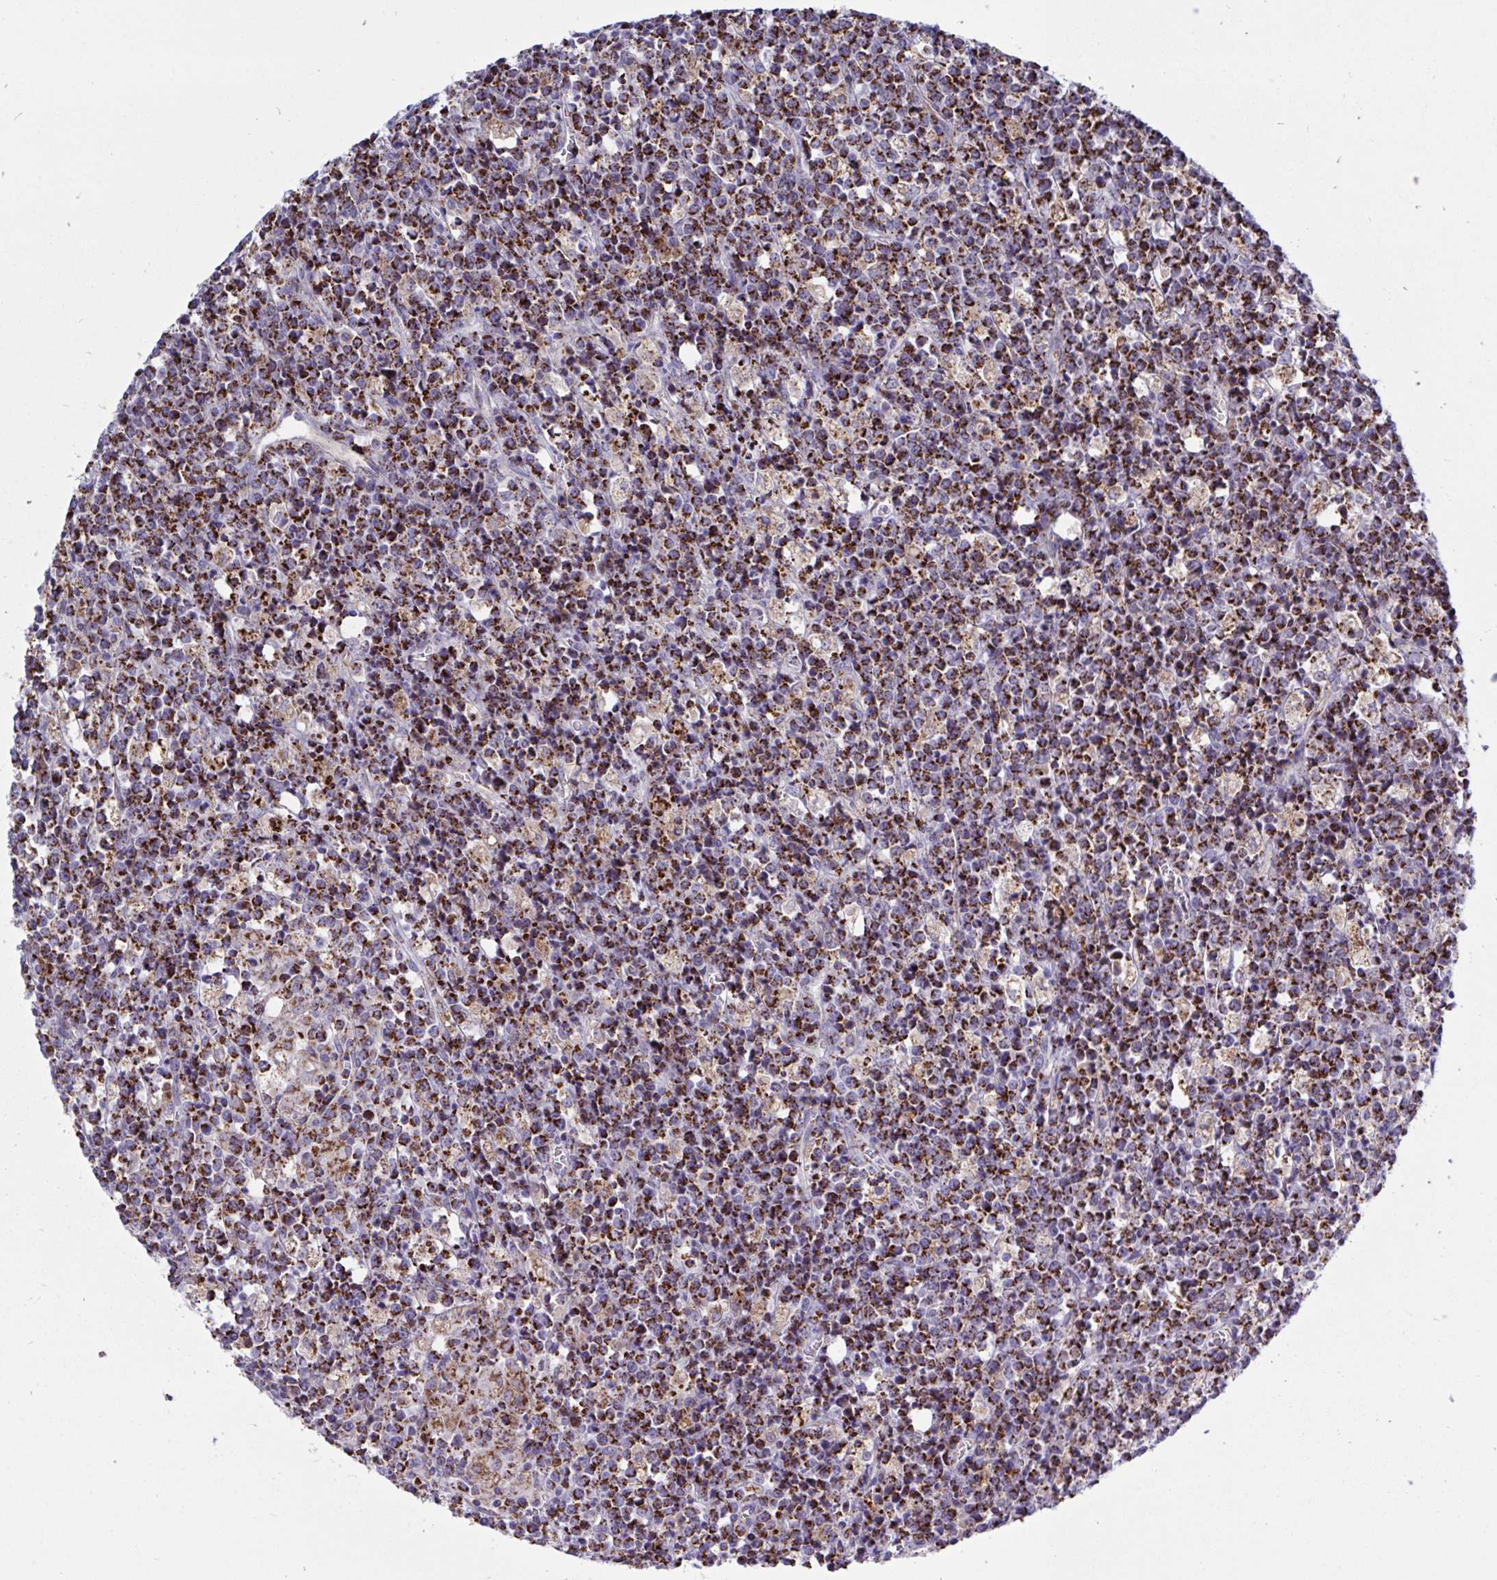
{"staining": {"intensity": "strong", "quantity": ">75%", "location": "cytoplasmic/membranous"}, "tissue": "lymphoma", "cell_type": "Tumor cells", "image_type": "cancer", "snomed": [{"axis": "morphology", "description": "Malignant lymphoma, non-Hodgkin's type, High grade"}, {"axis": "topography", "description": "Ovary"}], "caption": "Protein expression analysis of lymphoma reveals strong cytoplasmic/membranous staining in approximately >75% of tumor cells.", "gene": "HSPE1", "patient": {"sex": "female", "age": 56}}